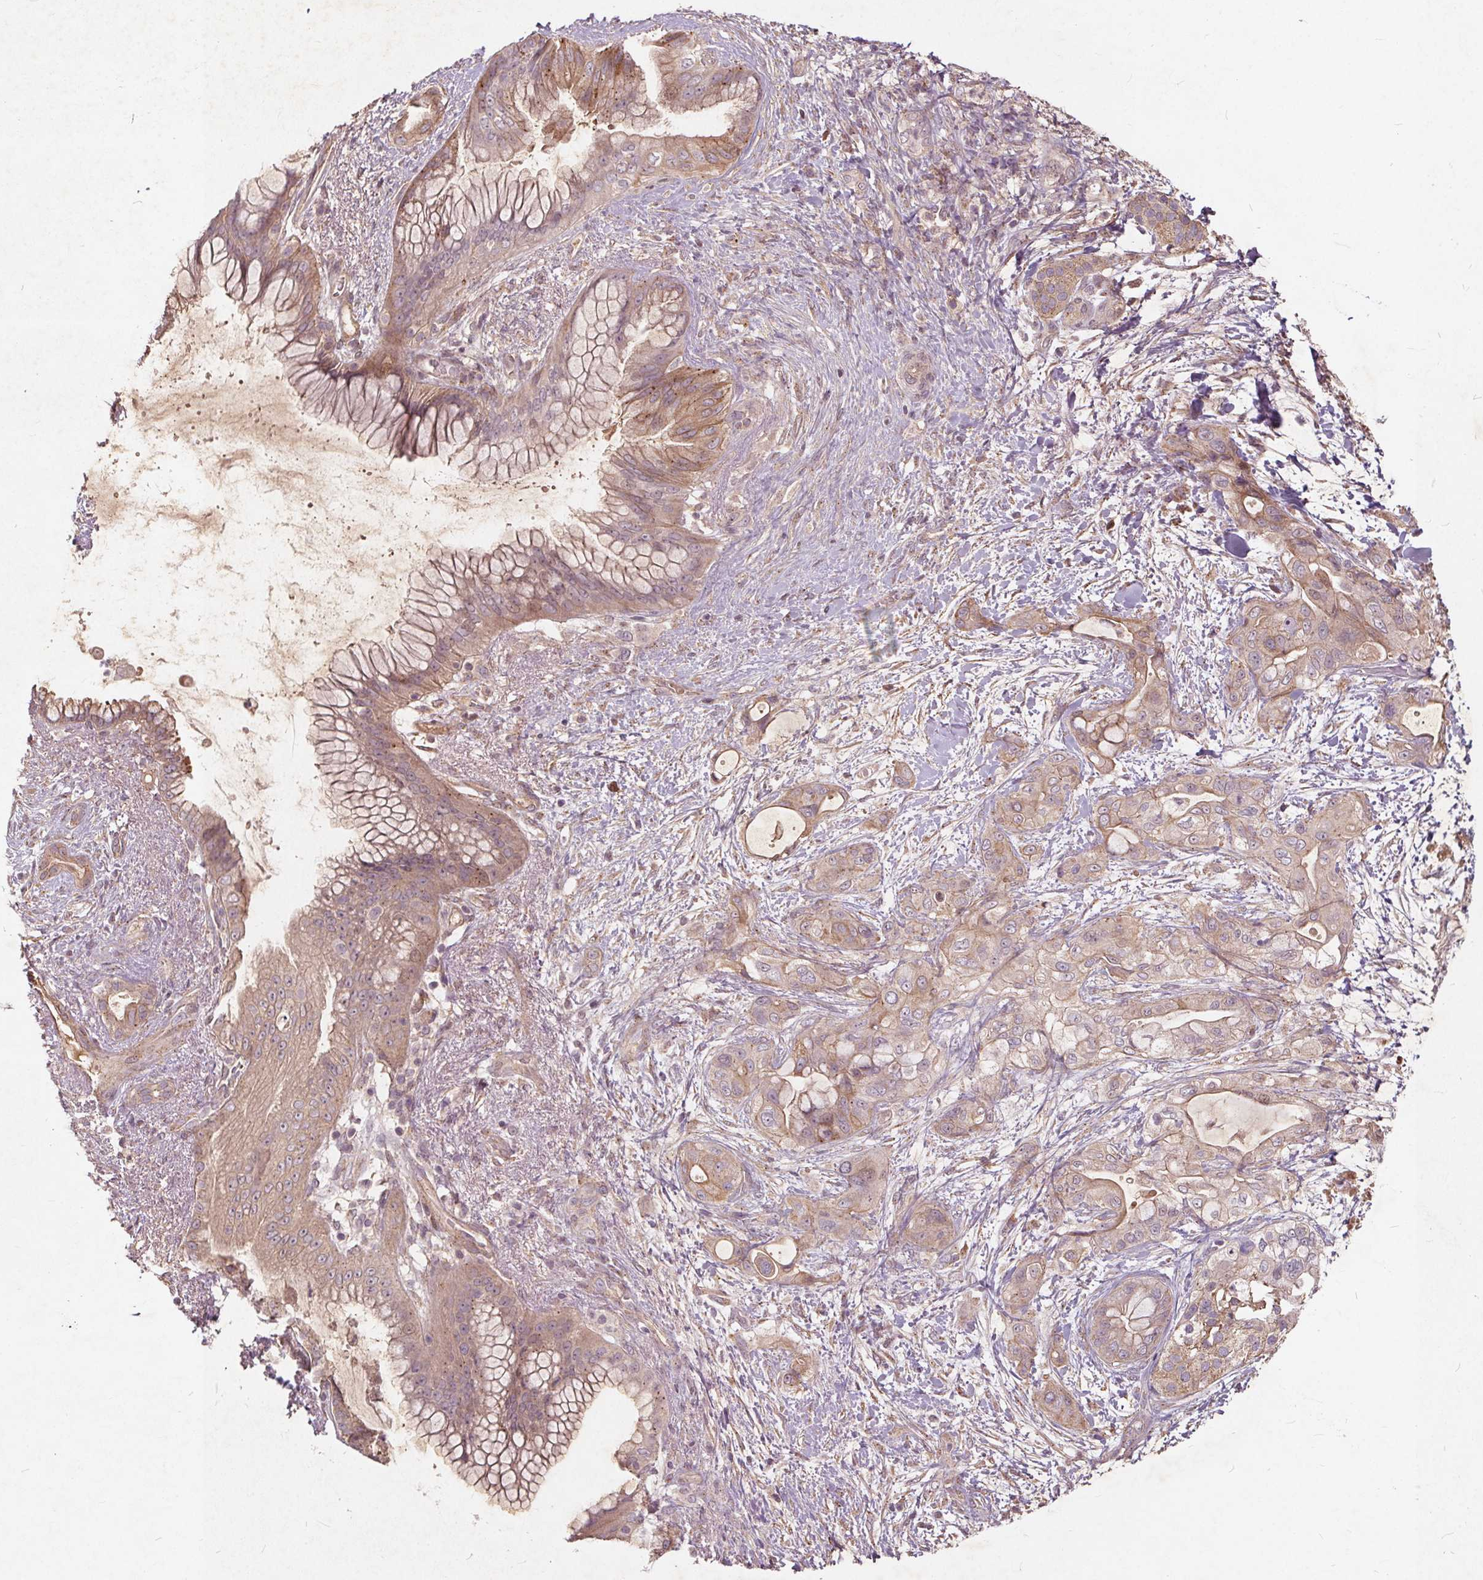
{"staining": {"intensity": "weak", "quantity": ">75%", "location": "cytoplasmic/membranous"}, "tissue": "pancreatic cancer", "cell_type": "Tumor cells", "image_type": "cancer", "snomed": [{"axis": "morphology", "description": "Adenocarcinoma, NOS"}, {"axis": "topography", "description": "Pancreas"}], "caption": "Protein expression analysis of pancreatic adenocarcinoma reveals weak cytoplasmic/membranous expression in approximately >75% of tumor cells.", "gene": "CSNK1G2", "patient": {"sex": "male", "age": 71}}